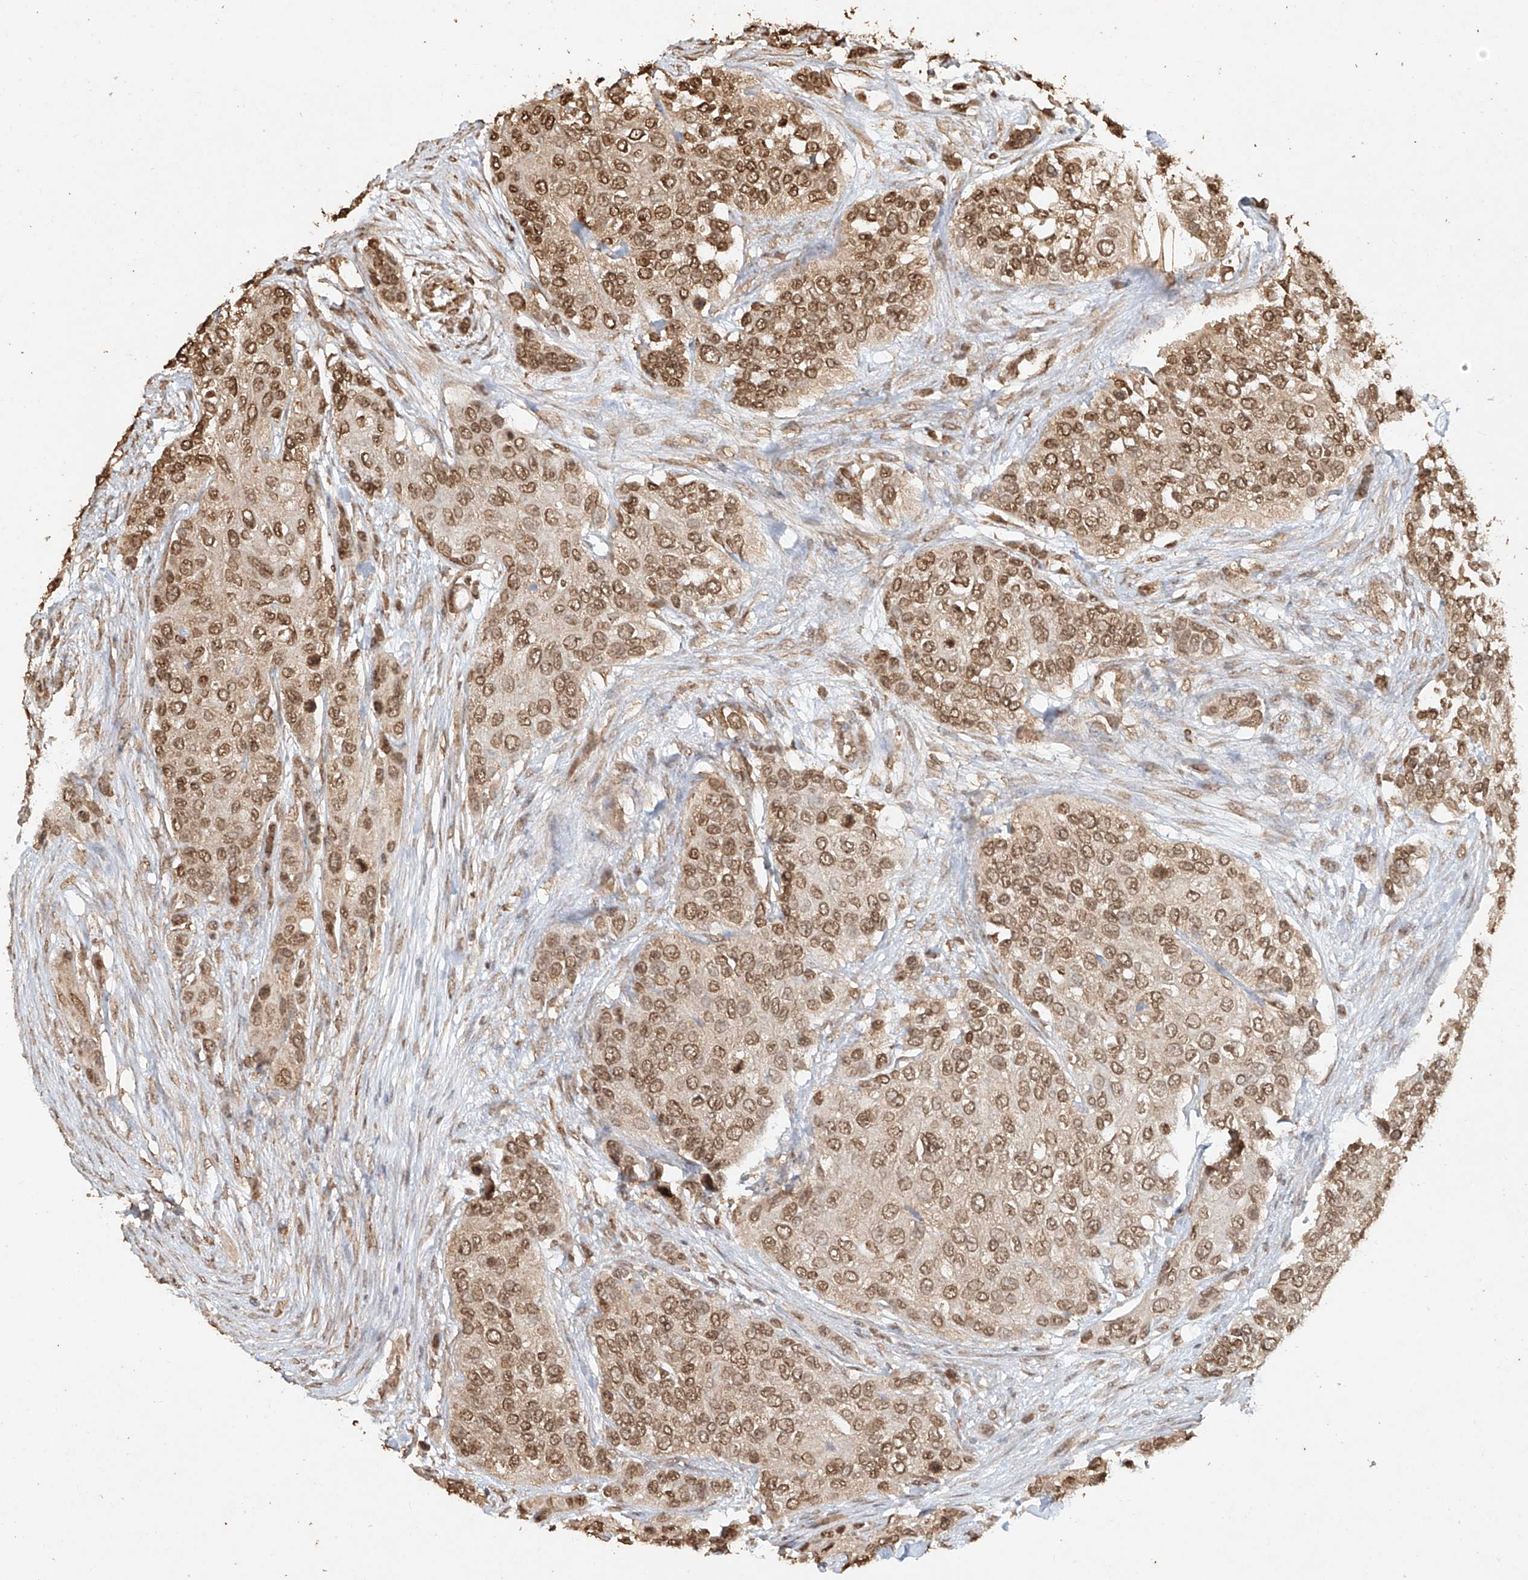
{"staining": {"intensity": "moderate", "quantity": ">75%", "location": "nuclear"}, "tissue": "urothelial cancer", "cell_type": "Tumor cells", "image_type": "cancer", "snomed": [{"axis": "morphology", "description": "Urothelial carcinoma, High grade"}, {"axis": "topography", "description": "Urinary bladder"}], "caption": "IHC micrograph of neoplastic tissue: human urothelial cancer stained using IHC exhibits medium levels of moderate protein expression localized specifically in the nuclear of tumor cells, appearing as a nuclear brown color.", "gene": "TIGAR", "patient": {"sex": "female", "age": 56}}